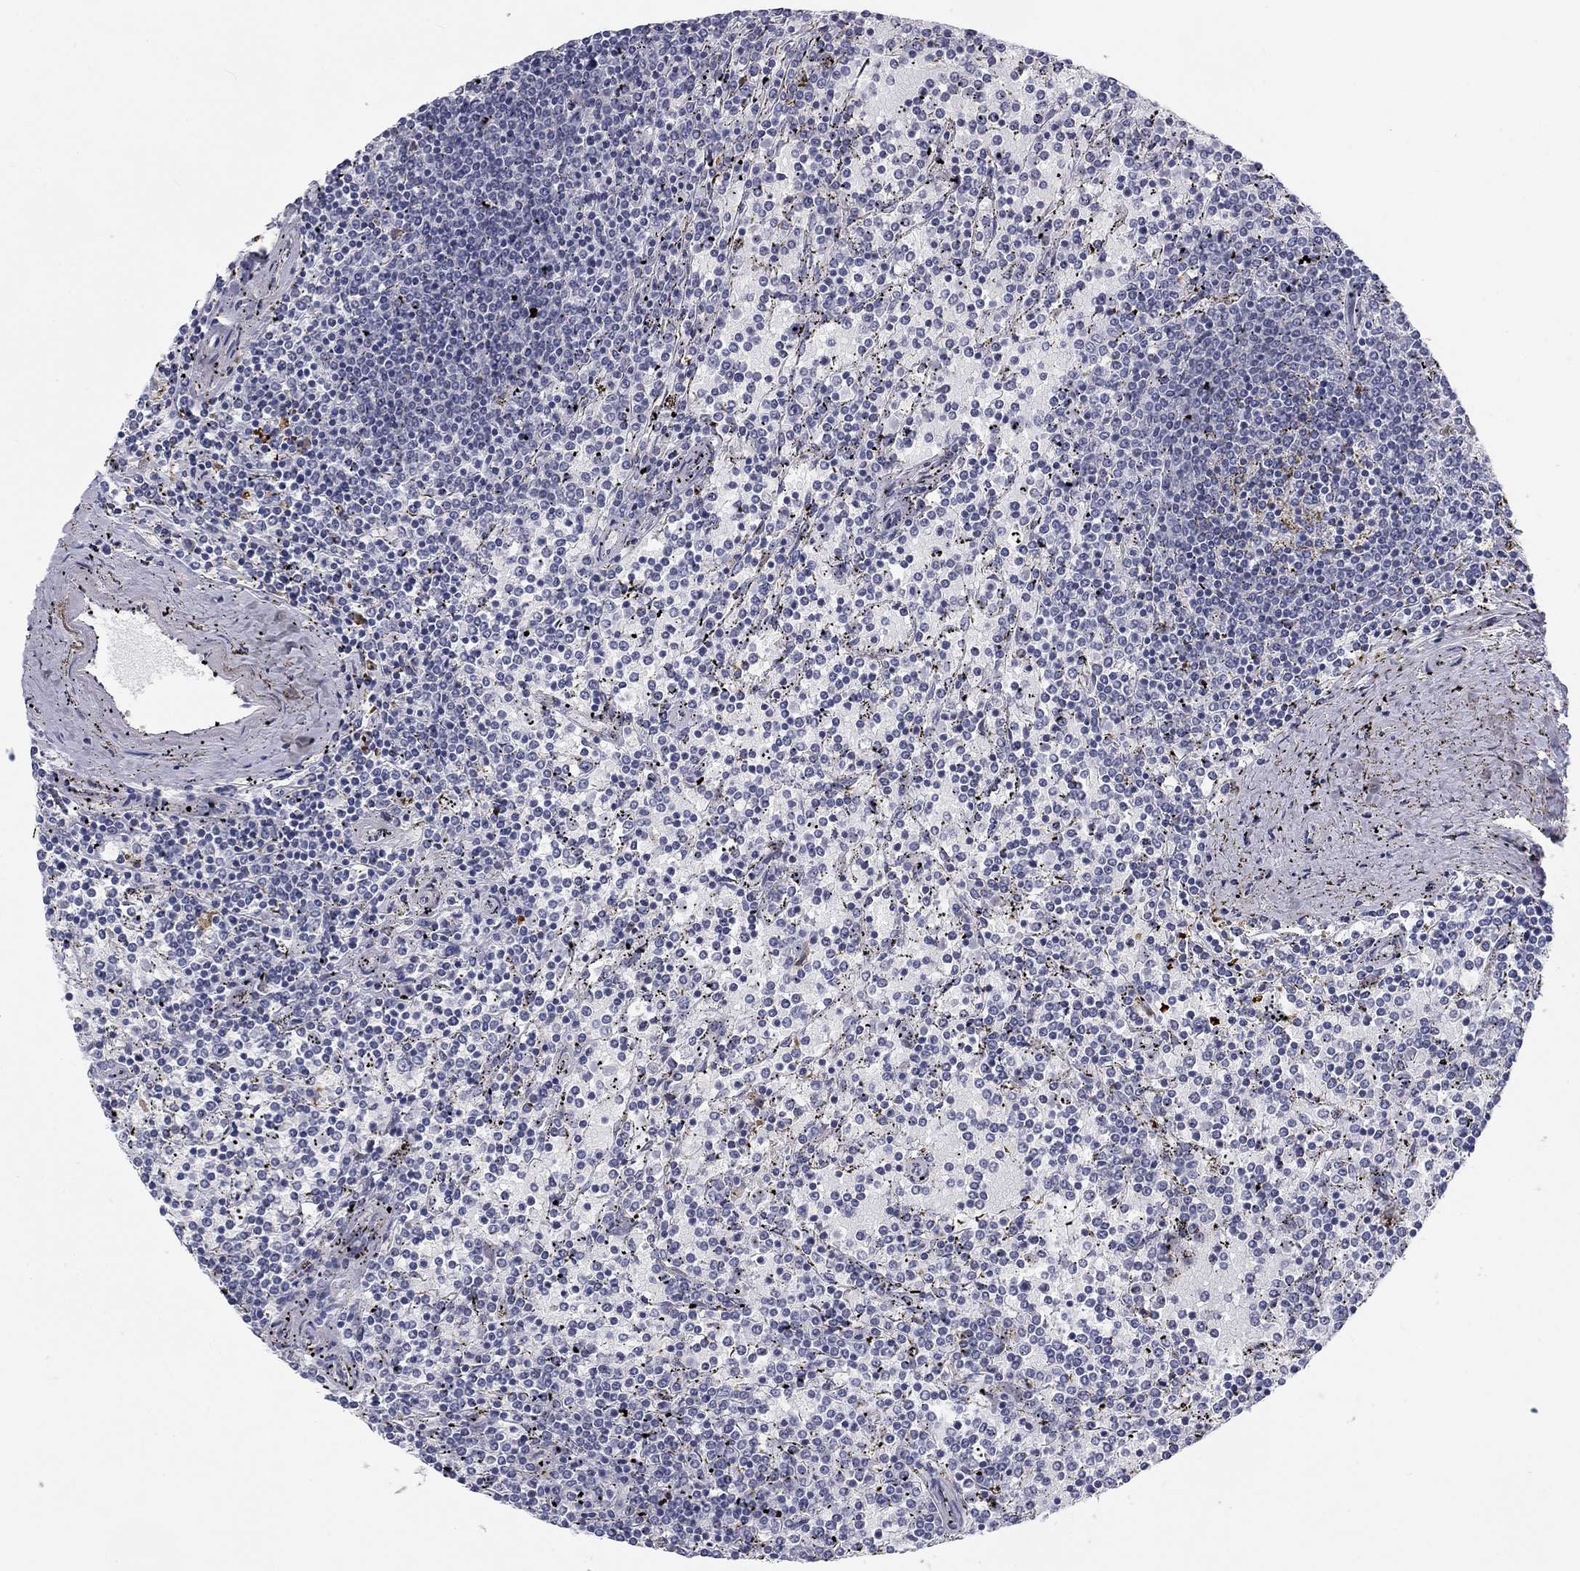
{"staining": {"intensity": "negative", "quantity": "none", "location": "none"}, "tissue": "lymphoma", "cell_type": "Tumor cells", "image_type": "cancer", "snomed": [{"axis": "morphology", "description": "Malignant lymphoma, non-Hodgkin's type, Low grade"}, {"axis": "topography", "description": "Spleen"}], "caption": "This is an immunohistochemistry (IHC) image of human malignant lymphoma, non-Hodgkin's type (low-grade). There is no positivity in tumor cells.", "gene": "CALB1", "patient": {"sex": "female", "age": 77}}